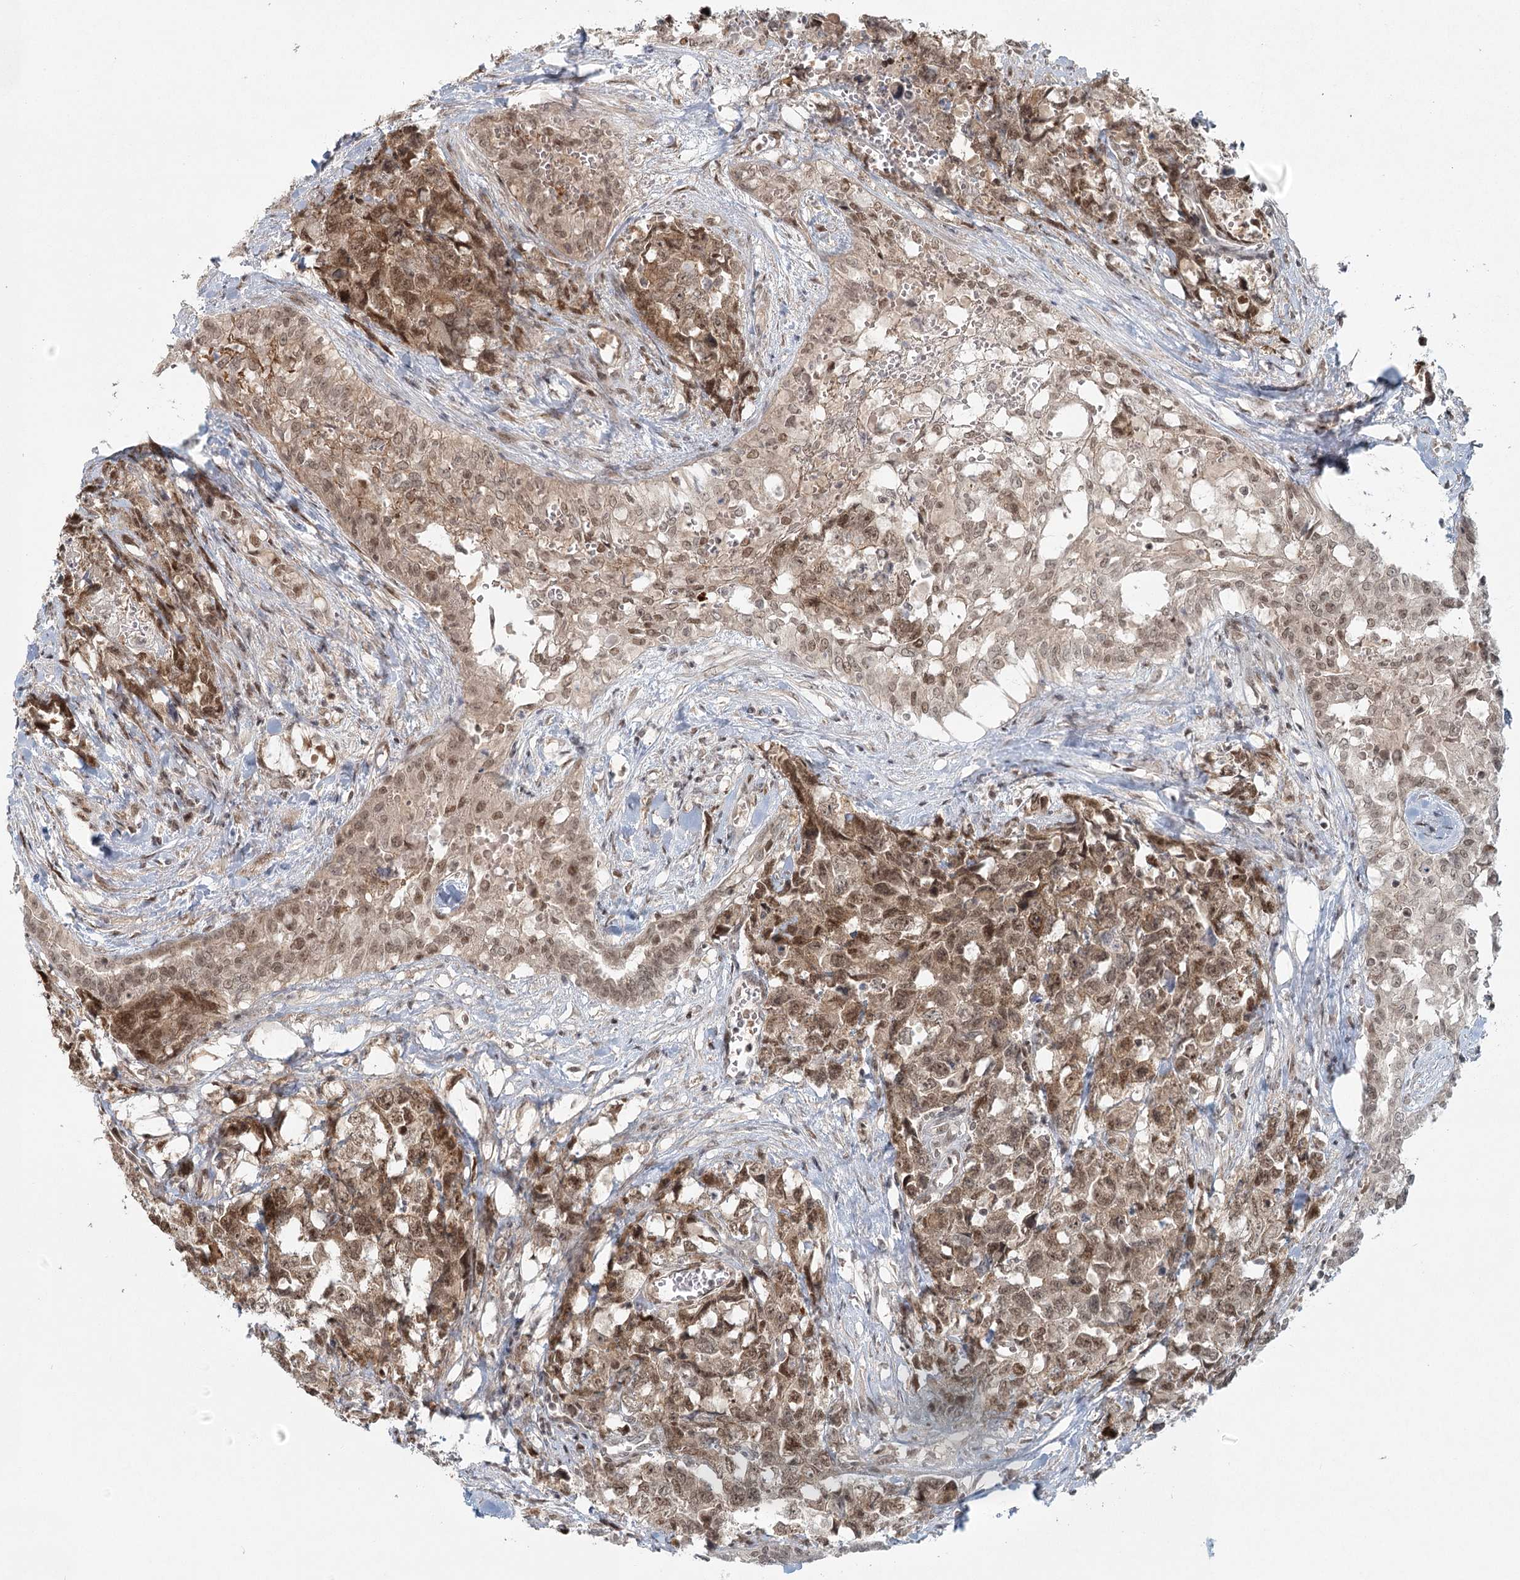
{"staining": {"intensity": "moderate", "quantity": ">75%", "location": "cytoplasmic/membranous,nuclear"}, "tissue": "testis cancer", "cell_type": "Tumor cells", "image_type": "cancer", "snomed": [{"axis": "morphology", "description": "Carcinoma, Embryonal, NOS"}, {"axis": "topography", "description": "Testis"}], "caption": "There is medium levels of moderate cytoplasmic/membranous and nuclear expression in tumor cells of testis cancer, as demonstrated by immunohistochemical staining (brown color).", "gene": "R3HCC1L", "patient": {"sex": "male", "age": 31}}